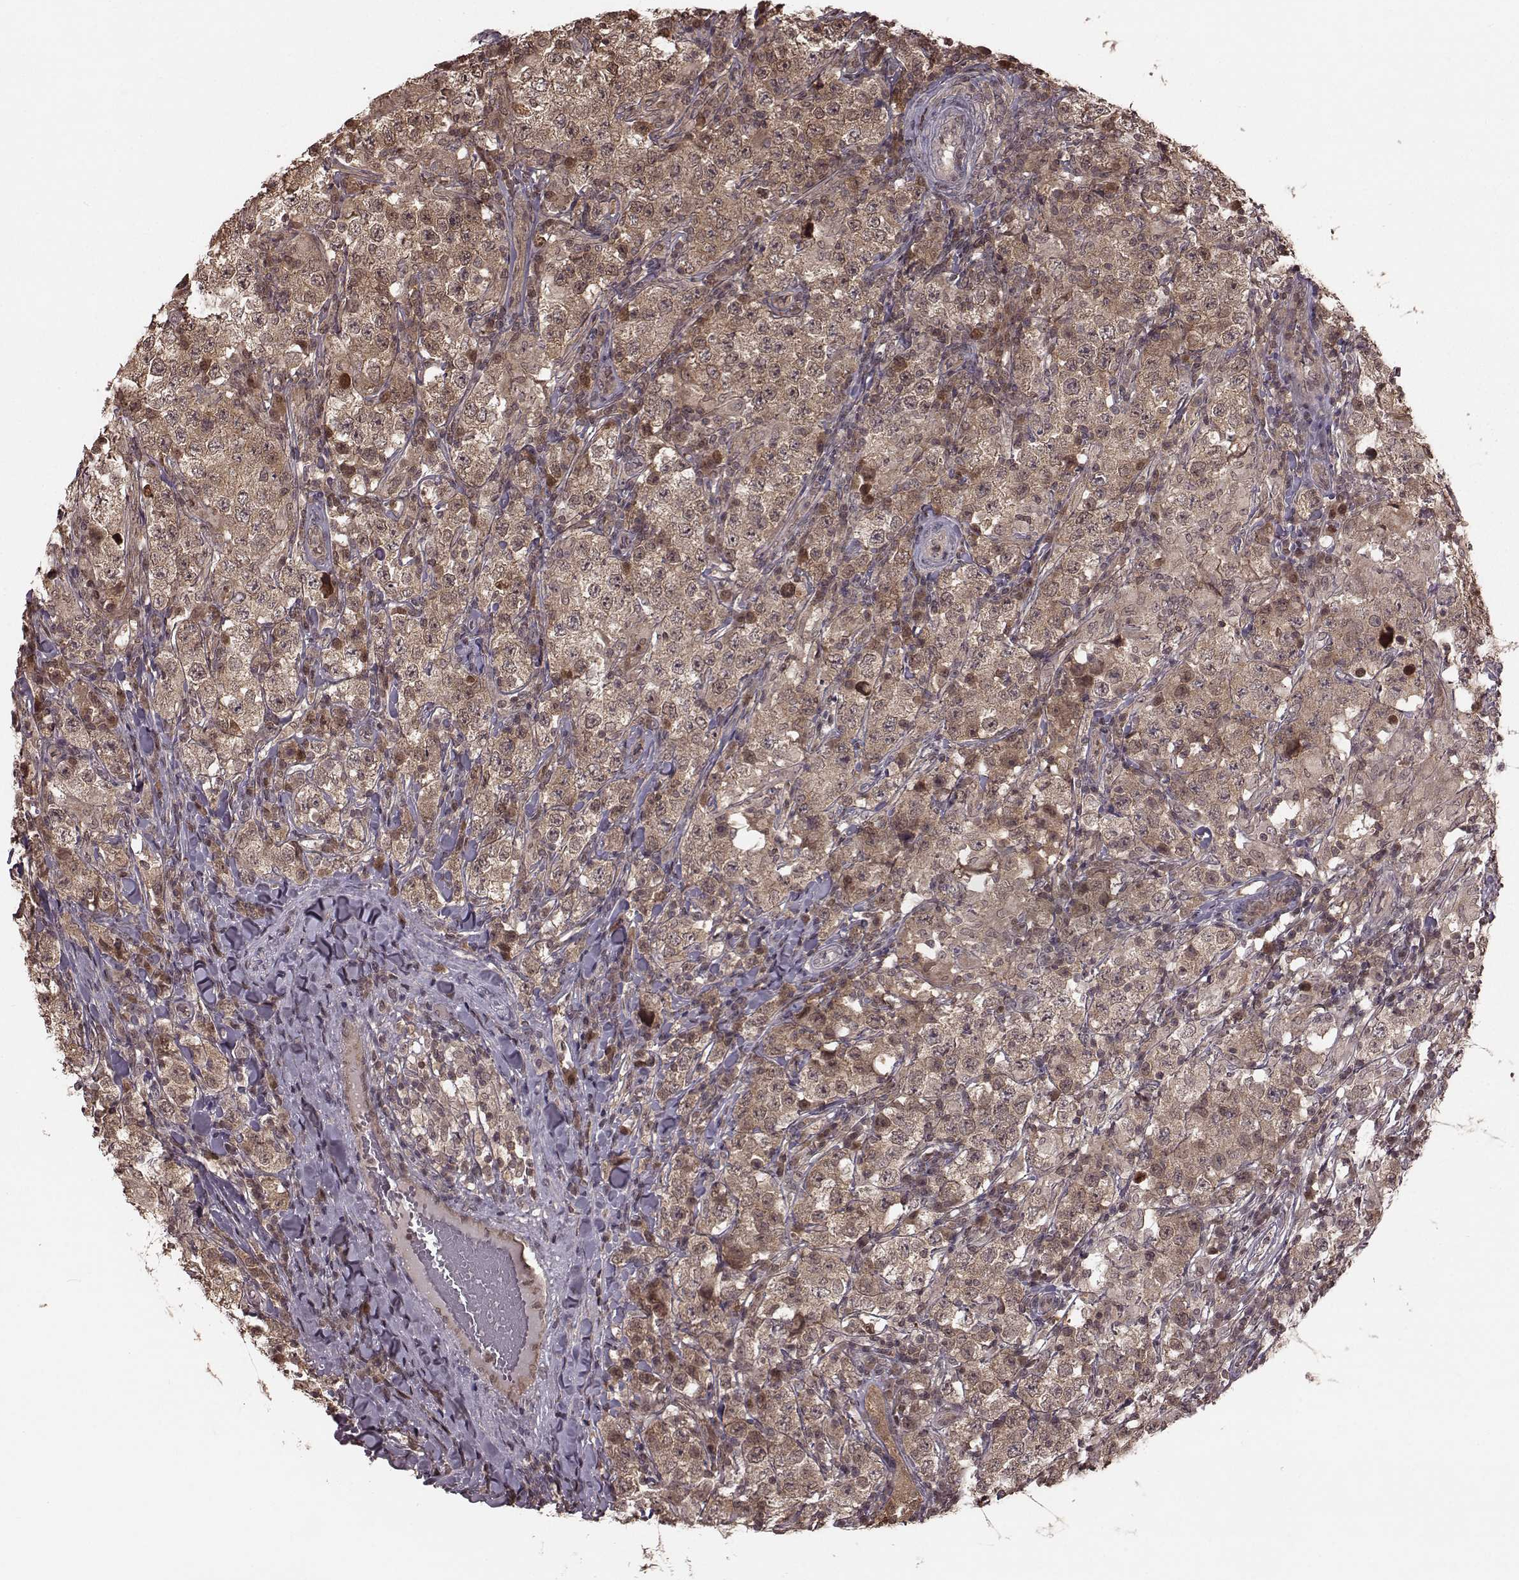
{"staining": {"intensity": "moderate", "quantity": "25%-75%", "location": "cytoplasmic/membranous"}, "tissue": "testis cancer", "cell_type": "Tumor cells", "image_type": "cancer", "snomed": [{"axis": "morphology", "description": "Seminoma, NOS"}, {"axis": "morphology", "description": "Carcinoma, Embryonal, NOS"}, {"axis": "topography", "description": "Testis"}], "caption": "A brown stain highlights moderate cytoplasmic/membranous staining of a protein in human testis seminoma tumor cells.", "gene": "GSS", "patient": {"sex": "male", "age": 41}}